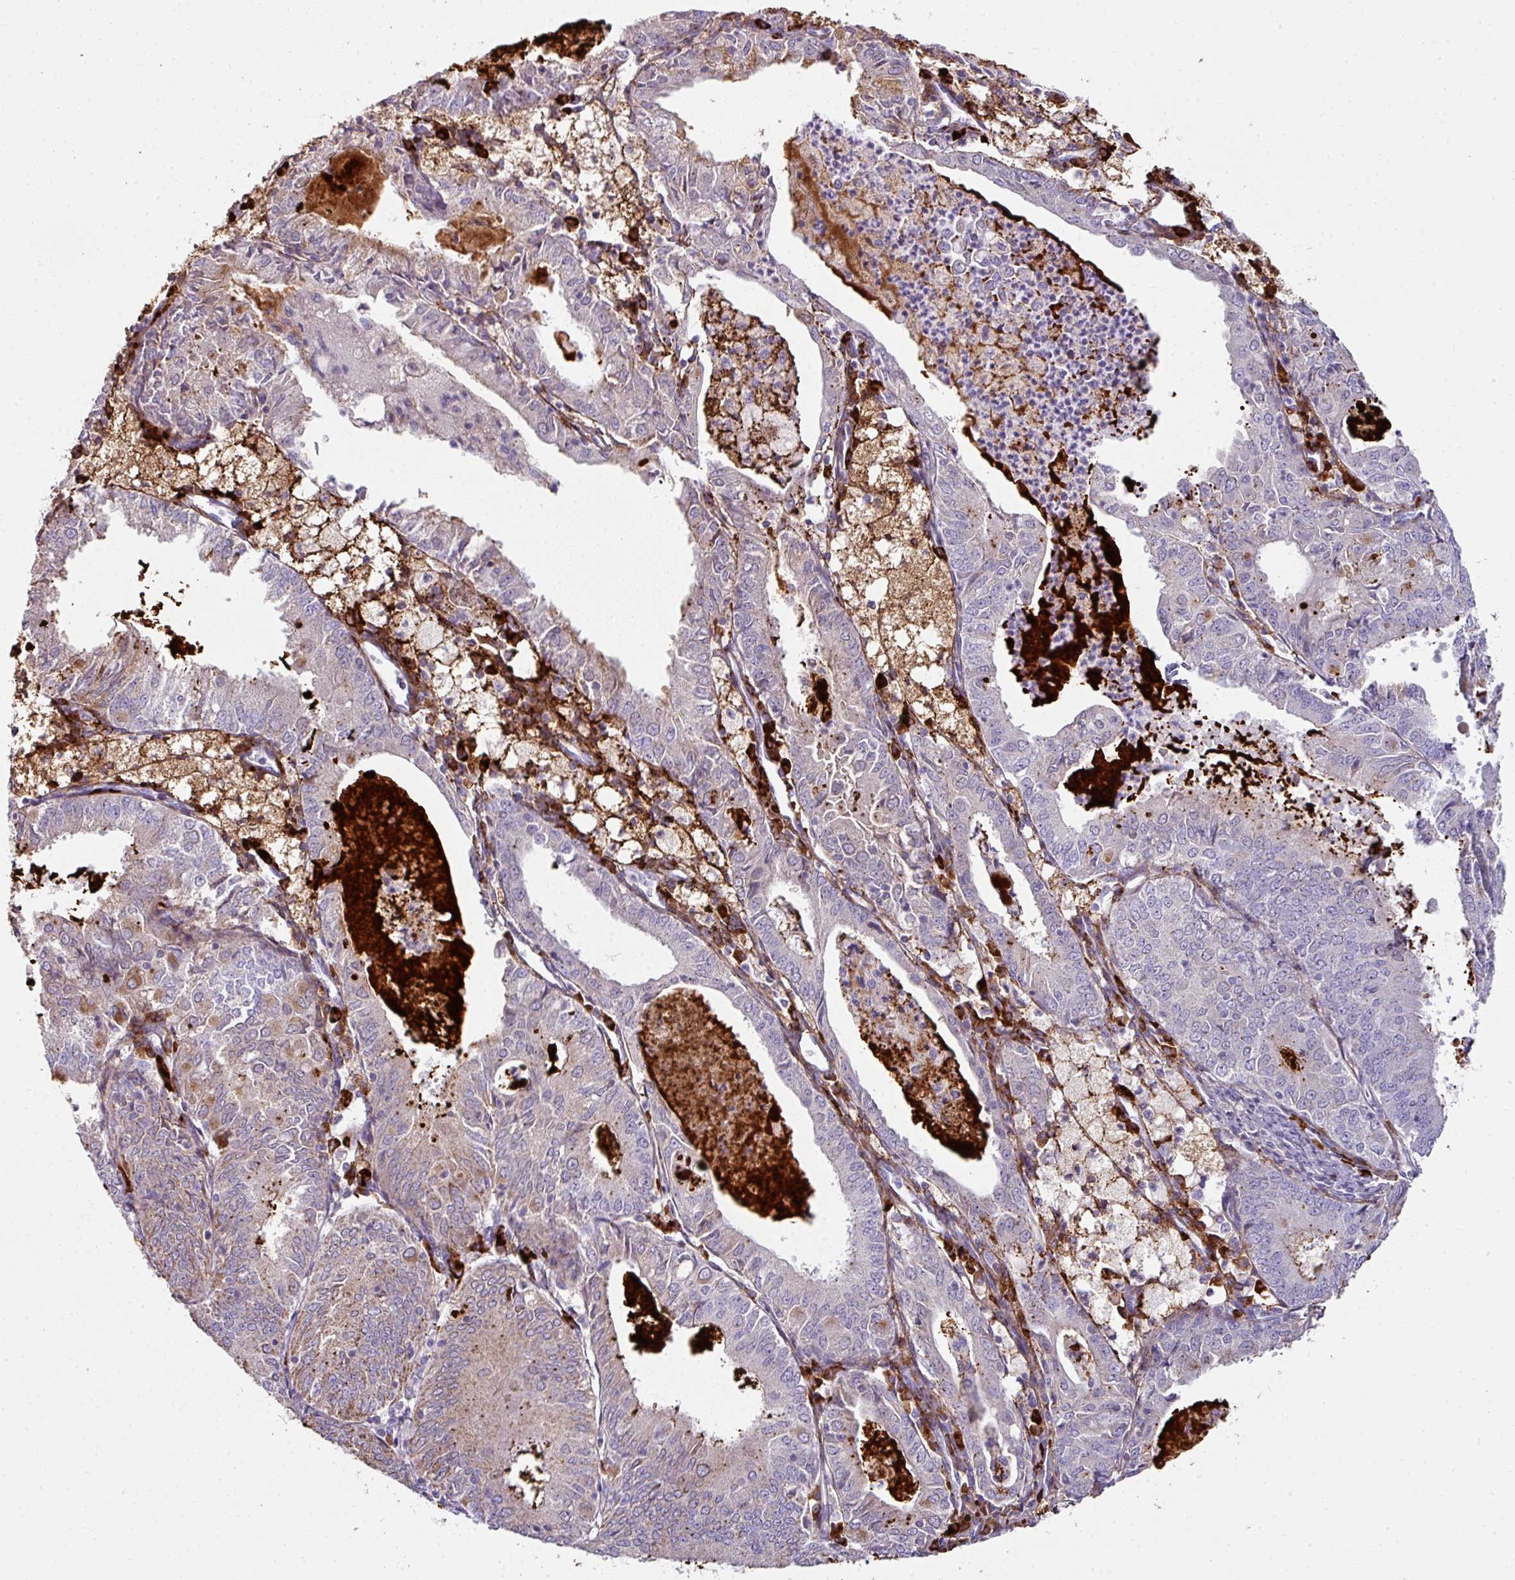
{"staining": {"intensity": "moderate", "quantity": "<25%", "location": "cytoplasmic/membranous"}, "tissue": "endometrial cancer", "cell_type": "Tumor cells", "image_type": "cancer", "snomed": [{"axis": "morphology", "description": "Adenocarcinoma, NOS"}, {"axis": "topography", "description": "Endometrium"}], "caption": "Endometrial adenocarcinoma tissue demonstrates moderate cytoplasmic/membranous staining in about <25% of tumor cells, visualized by immunohistochemistry.", "gene": "SLAMF6", "patient": {"sex": "female", "age": 57}}